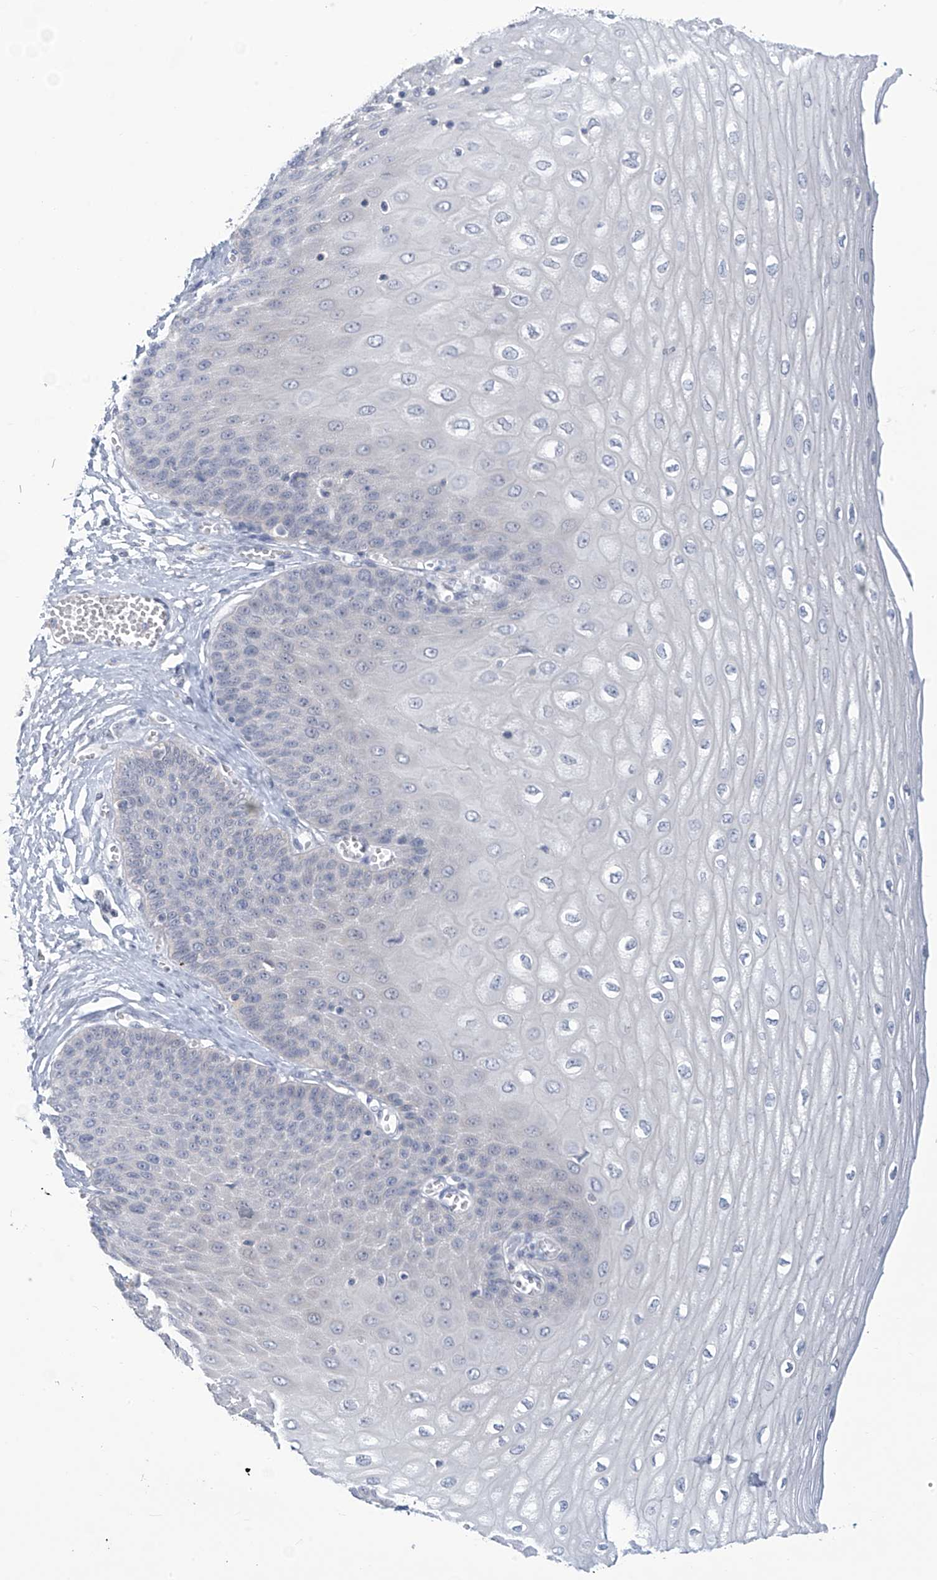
{"staining": {"intensity": "negative", "quantity": "none", "location": "none"}, "tissue": "esophagus", "cell_type": "Squamous epithelial cells", "image_type": "normal", "snomed": [{"axis": "morphology", "description": "Normal tissue, NOS"}, {"axis": "topography", "description": "Esophagus"}], "caption": "The immunohistochemistry (IHC) image has no significant positivity in squamous epithelial cells of esophagus.", "gene": "IBA57", "patient": {"sex": "male", "age": 60}}